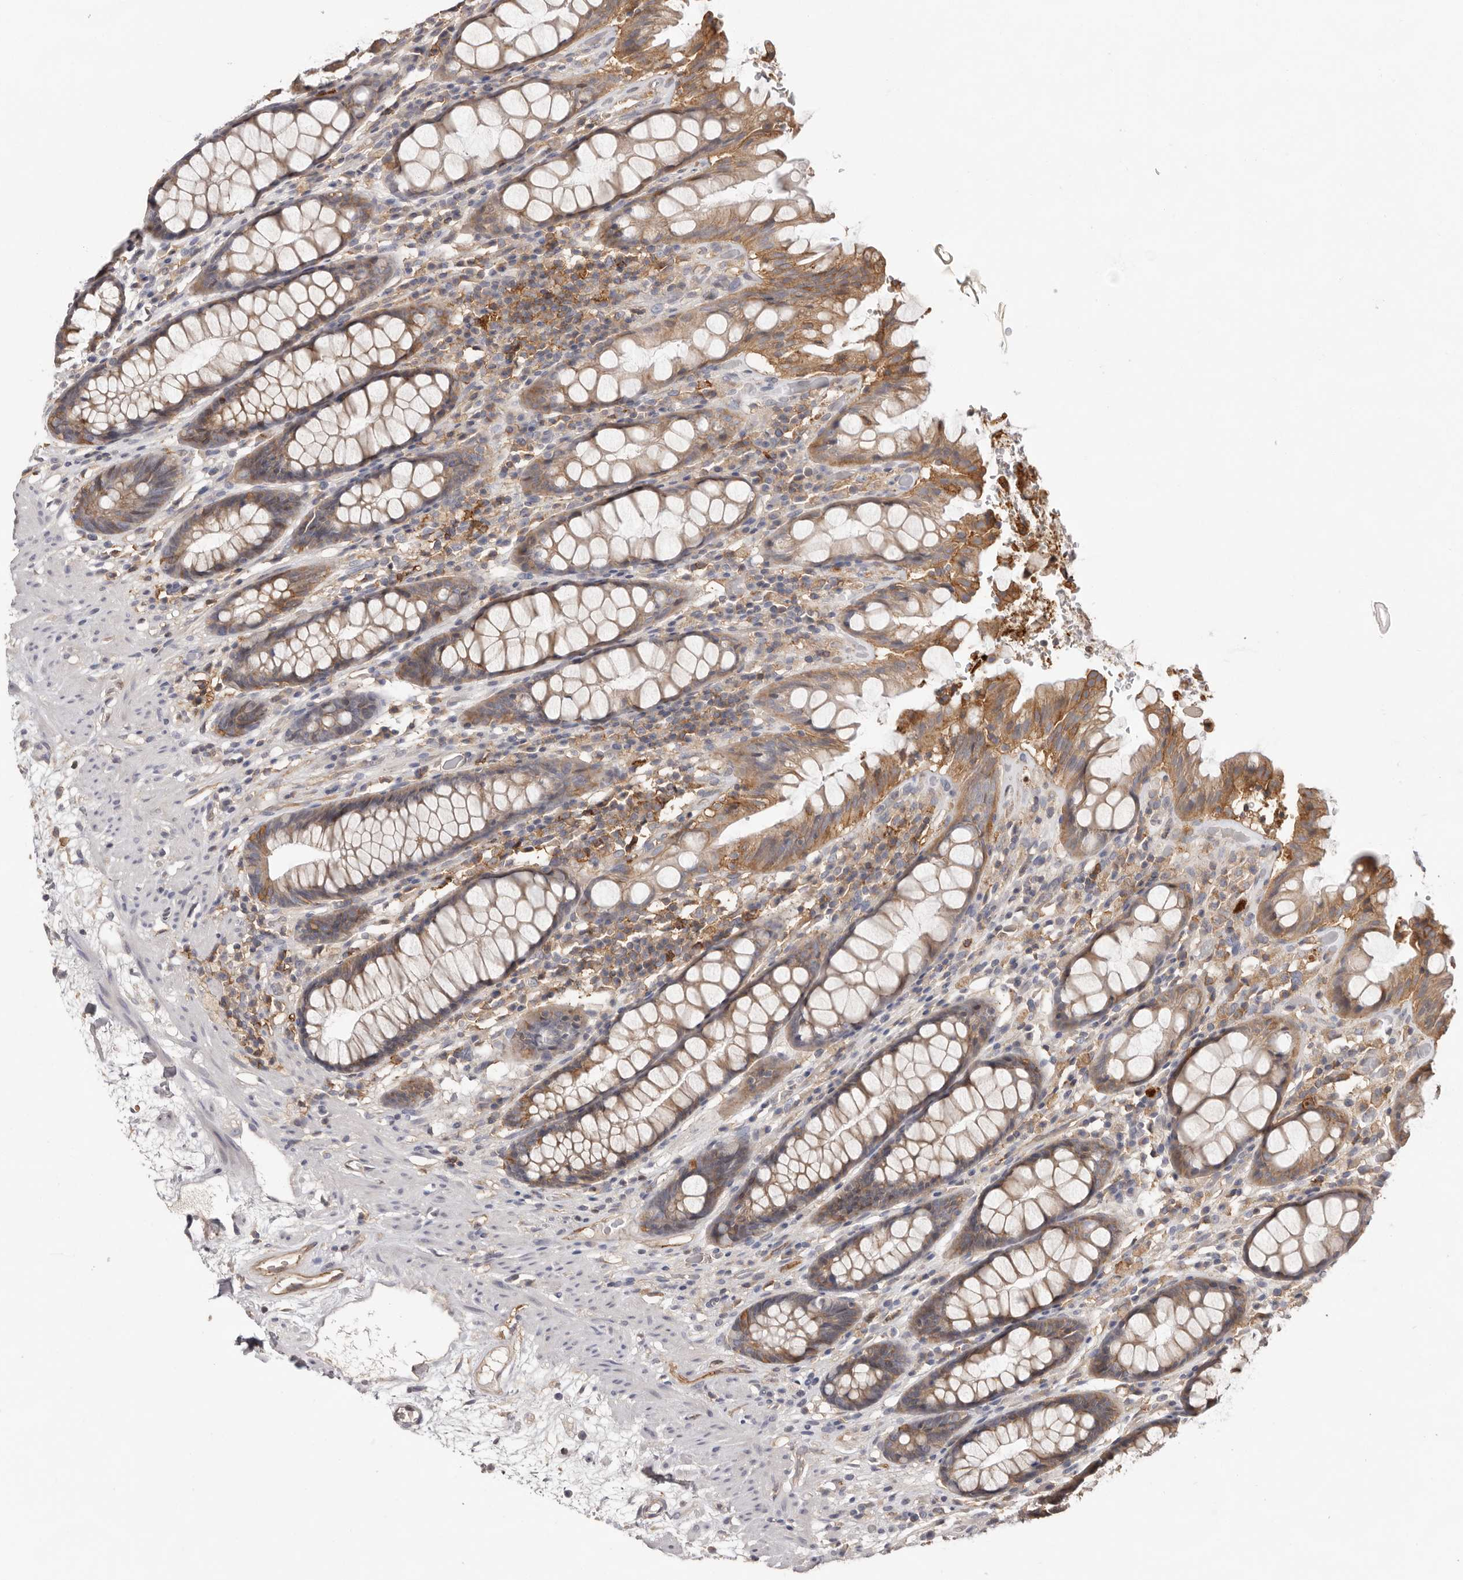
{"staining": {"intensity": "moderate", "quantity": "25%-75%", "location": "cytoplasmic/membranous"}, "tissue": "rectum", "cell_type": "Glandular cells", "image_type": "normal", "snomed": [{"axis": "morphology", "description": "Normal tissue, NOS"}, {"axis": "topography", "description": "Rectum"}], "caption": "Protein positivity by immunohistochemistry exhibits moderate cytoplasmic/membranous staining in approximately 25%-75% of glandular cells in unremarkable rectum. Immunohistochemistry (ihc) stains the protein in brown and the nuclei are stained blue.", "gene": "MMACHC", "patient": {"sex": "male", "age": 64}}